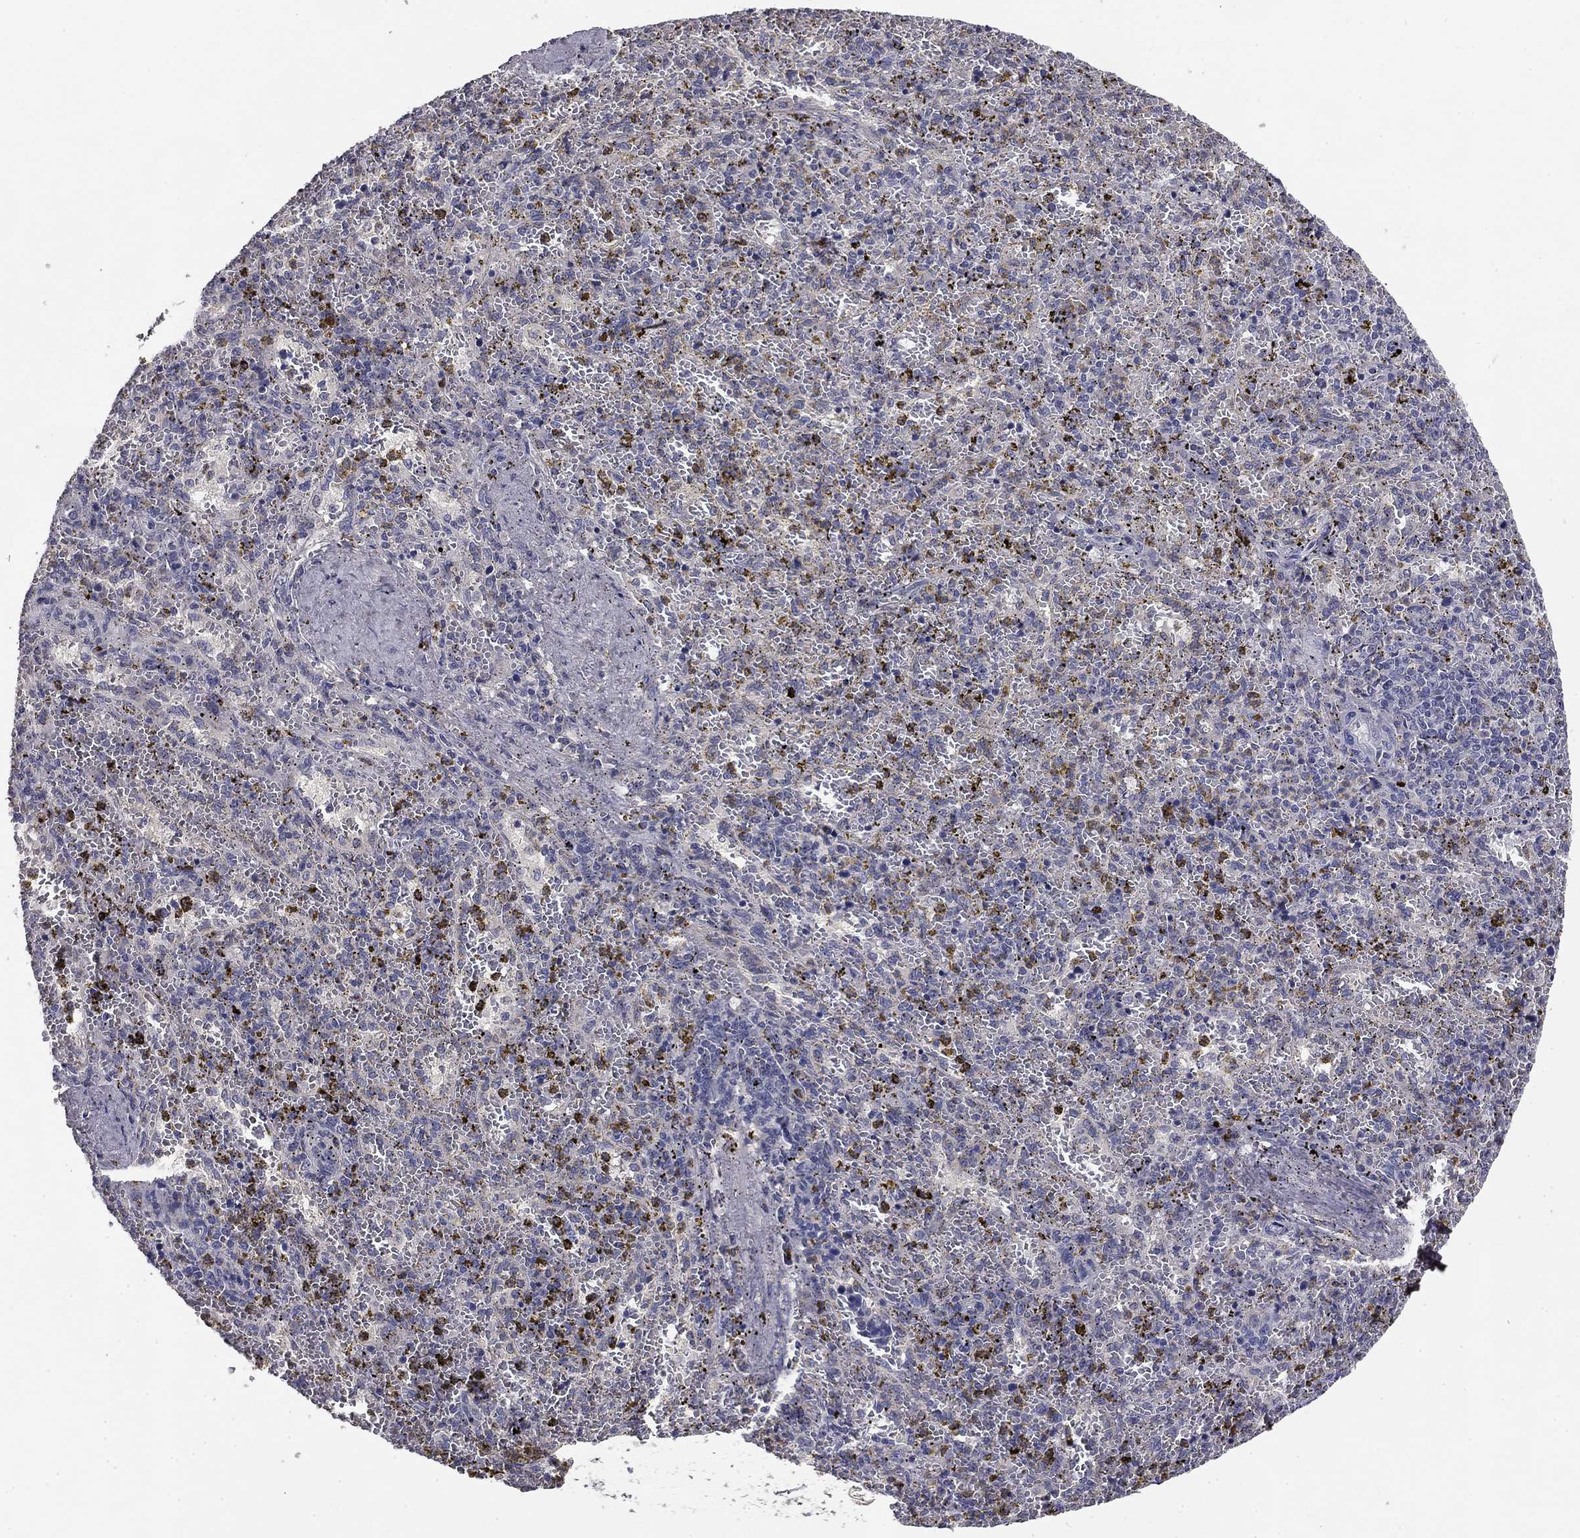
{"staining": {"intensity": "negative", "quantity": "none", "location": "none"}, "tissue": "spleen", "cell_type": "Cells in red pulp", "image_type": "normal", "snomed": [{"axis": "morphology", "description": "Normal tissue, NOS"}, {"axis": "topography", "description": "Spleen"}], "caption": "Immunohistochemistry (IHC) histopathology image of benign spleen: human spleen stained with DAB shows no significant protein staining in cells in red pulp.", "gene": "COL2A1", "patient": {"sex": "female", "age": 50}}